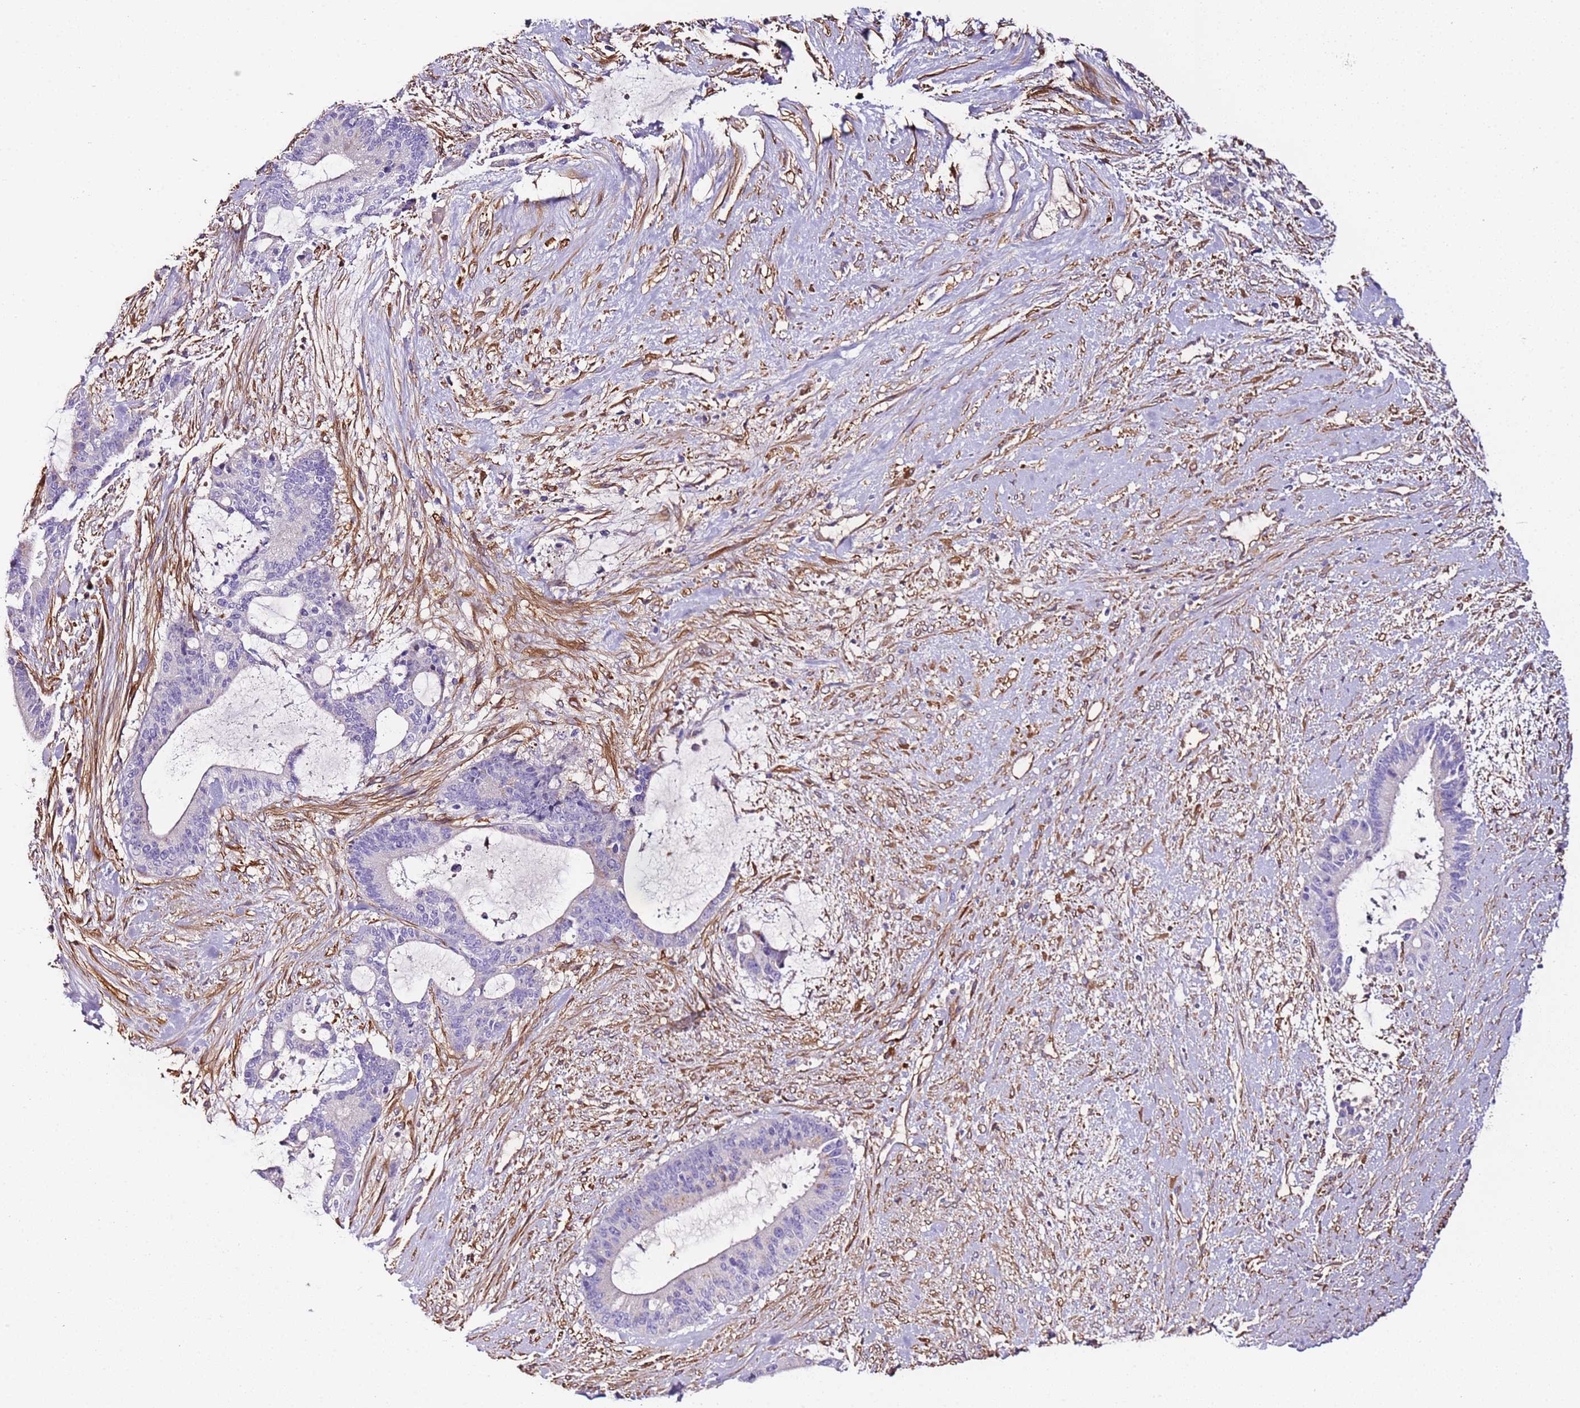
{"staining": {"intensity": "negative", "quantity": "none", "location": "none"}, "tissue": "liver cancer", "cell_type": "Tumor cells", "image_type": "cancer", "snomed": [{"axis": "morphology", "description": "Normal tissue, NOS"}, {"axis": "morphology", "description": "Cholangiocarcinoma"}, {"axis": "topography", "description": "Liver"}, {"axis": "topography", "description": "Peripheral nerve tissue"}], "caption": "Protein analysis of cholangiocarcinoma (liver) shows no significant expression in tumor cells. (Stains: DAB immunohistochemistry (IHC) with hematoxylin counter stain, Microscopy: brightfield microscopy at high magnification).", "gene": "FAM174C", "patient": {"sex": "female", "age": 73}}